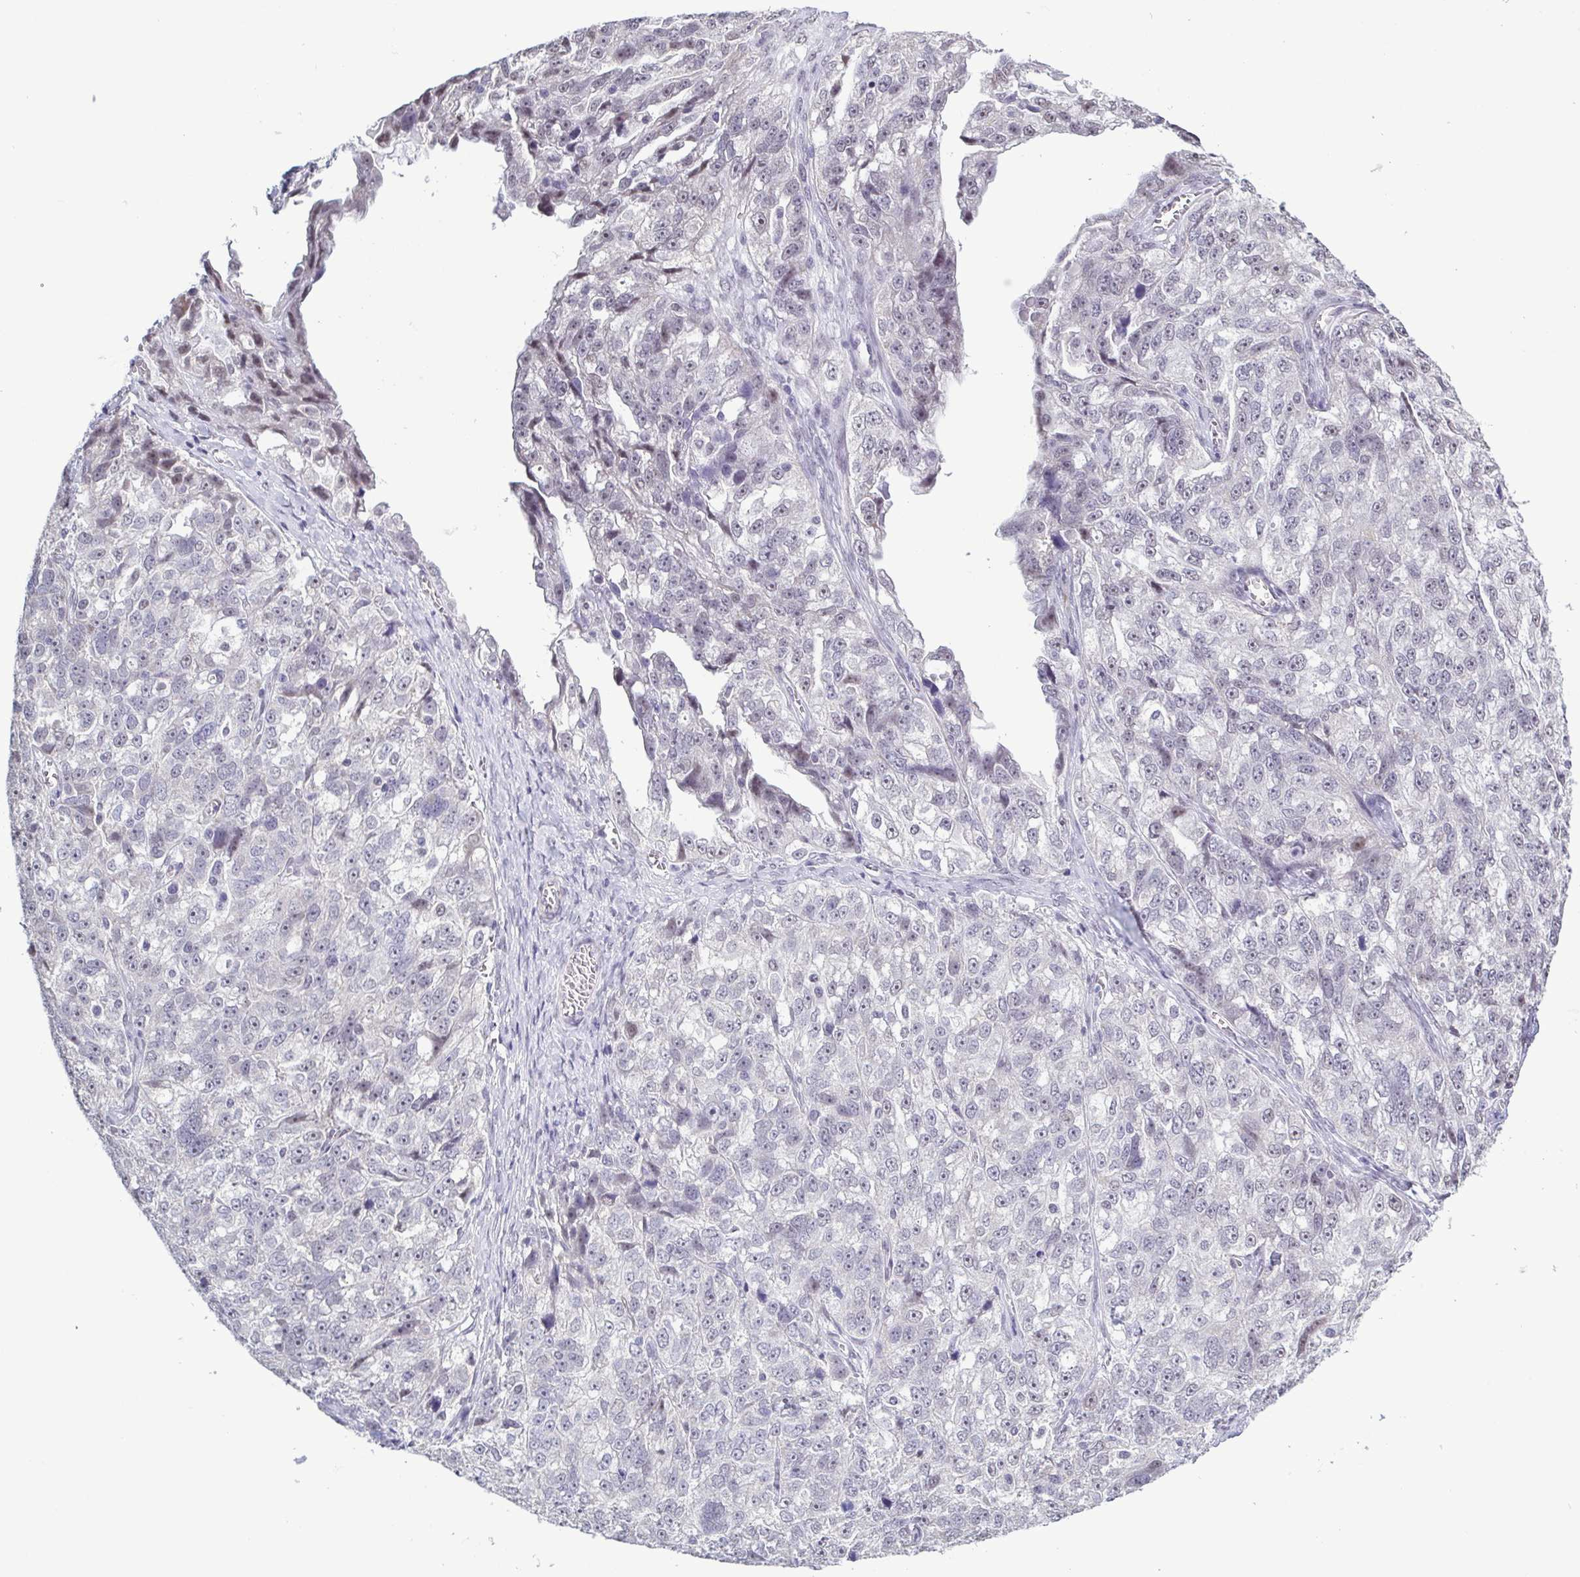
{"staining": {"intensity": "negative", "quantity": "none", "location": "none"}, "tissue": "ovarian cancer", "cell_type": "Tumor cells", "image_type": "cancer", "snomed": [{"axis": "morphology", "description": "Cystadenocarcinoma, serous, NOS"}, {"axis": "topography", "description": "Ovary"}], "caption": "High power microscopy photomicrograph of an immunohistochemistry (IHC) photomicrograph of ovarian serous cystadenocarcinoma, revealing no significant positivity in tumor cells. The staining was performed using DAB to visualize the protein expression in brown, while the nuclei were stained in blue with hematoxylin (Magnification: 20x).", "gene": "TMEM92", "patient": {"sex": "female", "age": 51}}